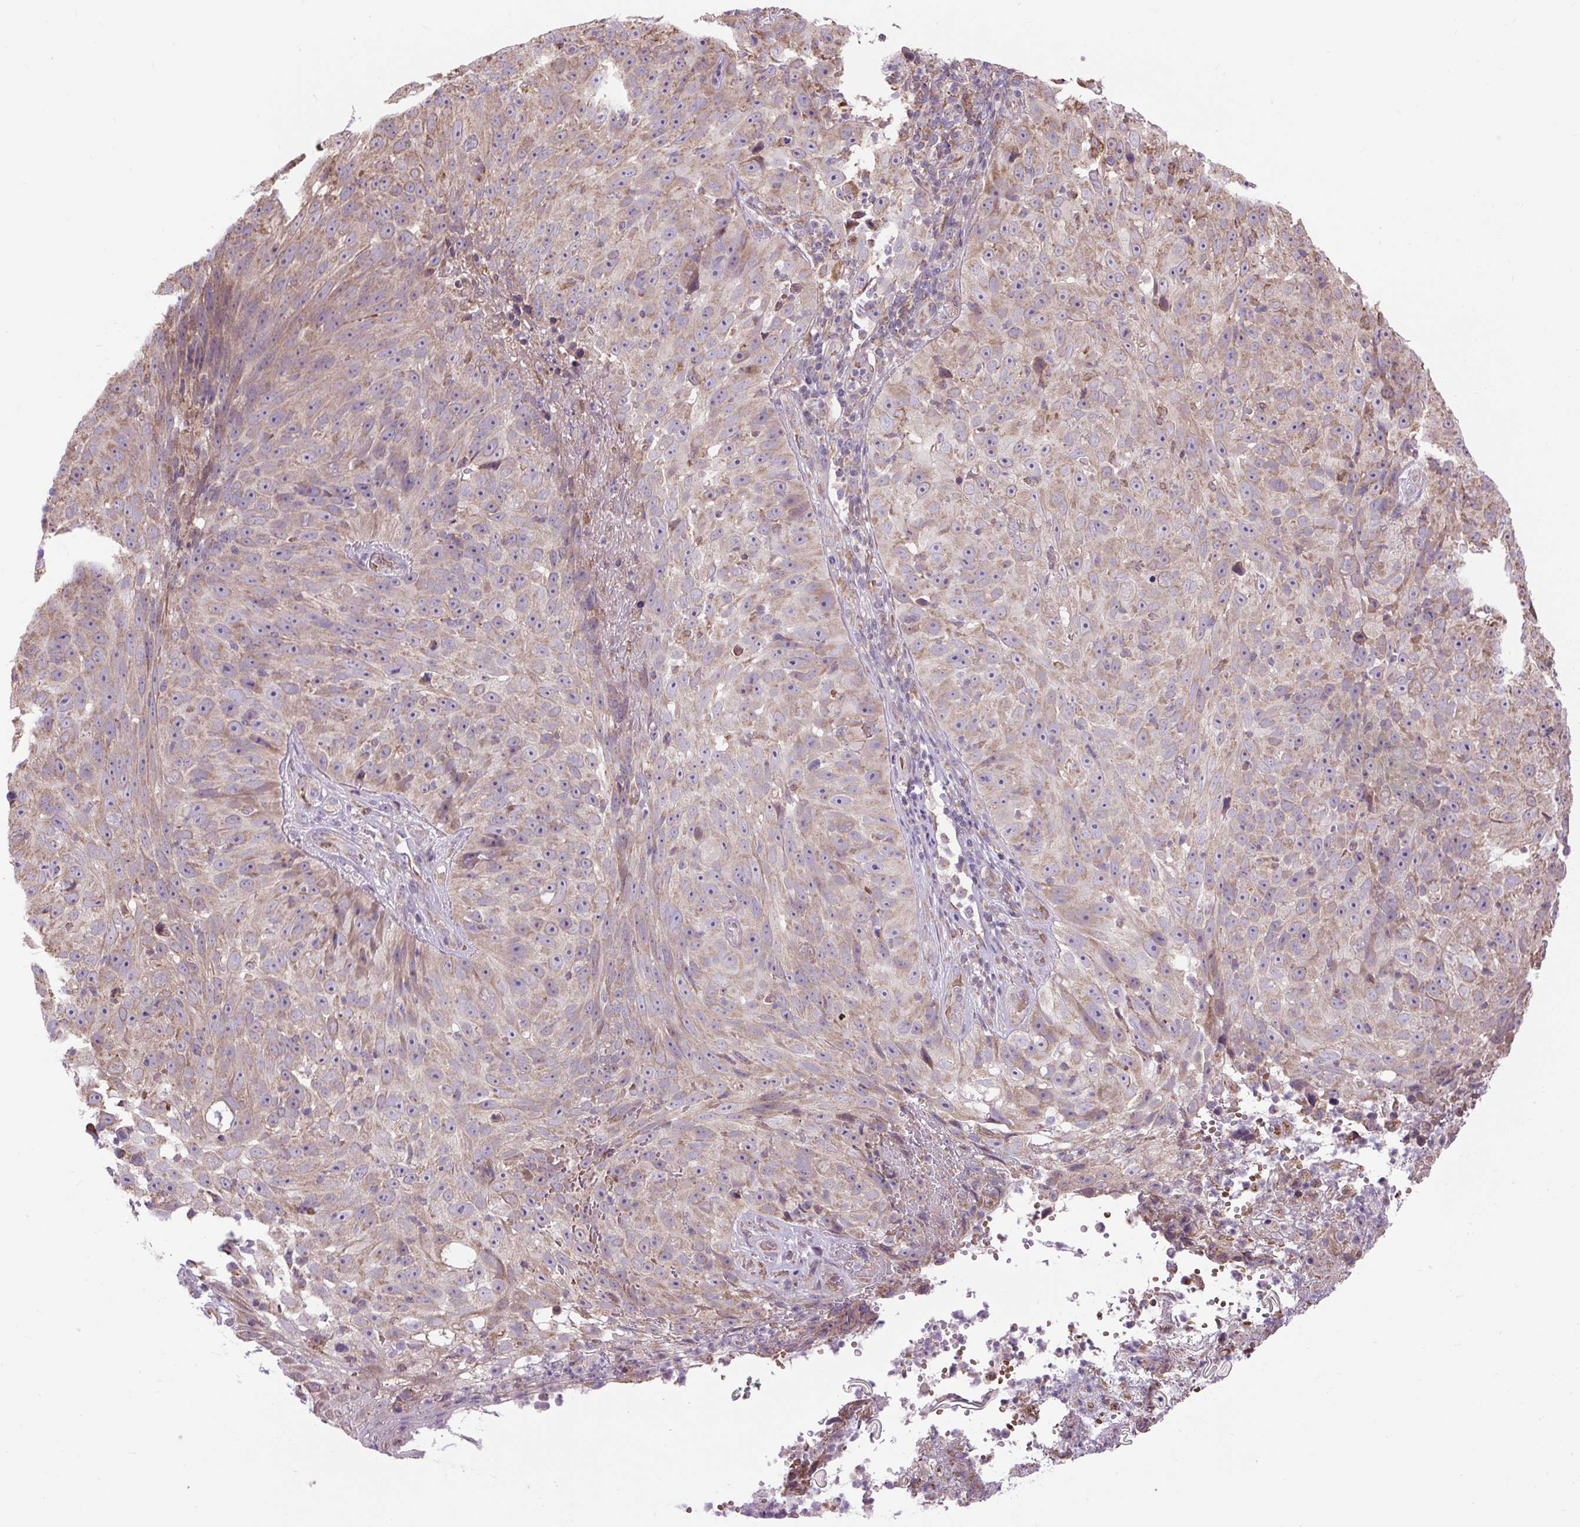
{"staining": {"intensity": "weak", "quantity": ">75%", "location": "cytoplasmic/membranous"}, "tissue": "skin cancer", "cell_type": "Tumor cells", "image_type": "cancer", "snomed": [{"axis": "morphology", "description": "Squamous cell carcinoma, NOS"}, {"axis": "topography", "description": "Skin"}], "caption": "A photomicrograph of human squamous cell carcinoma (skin) stained for a protein displays weak cytoplasmic/membranous brown staining in tumor cells.", "gene": "PLCG1", "patient": {"sex": "female", "age": 87}}